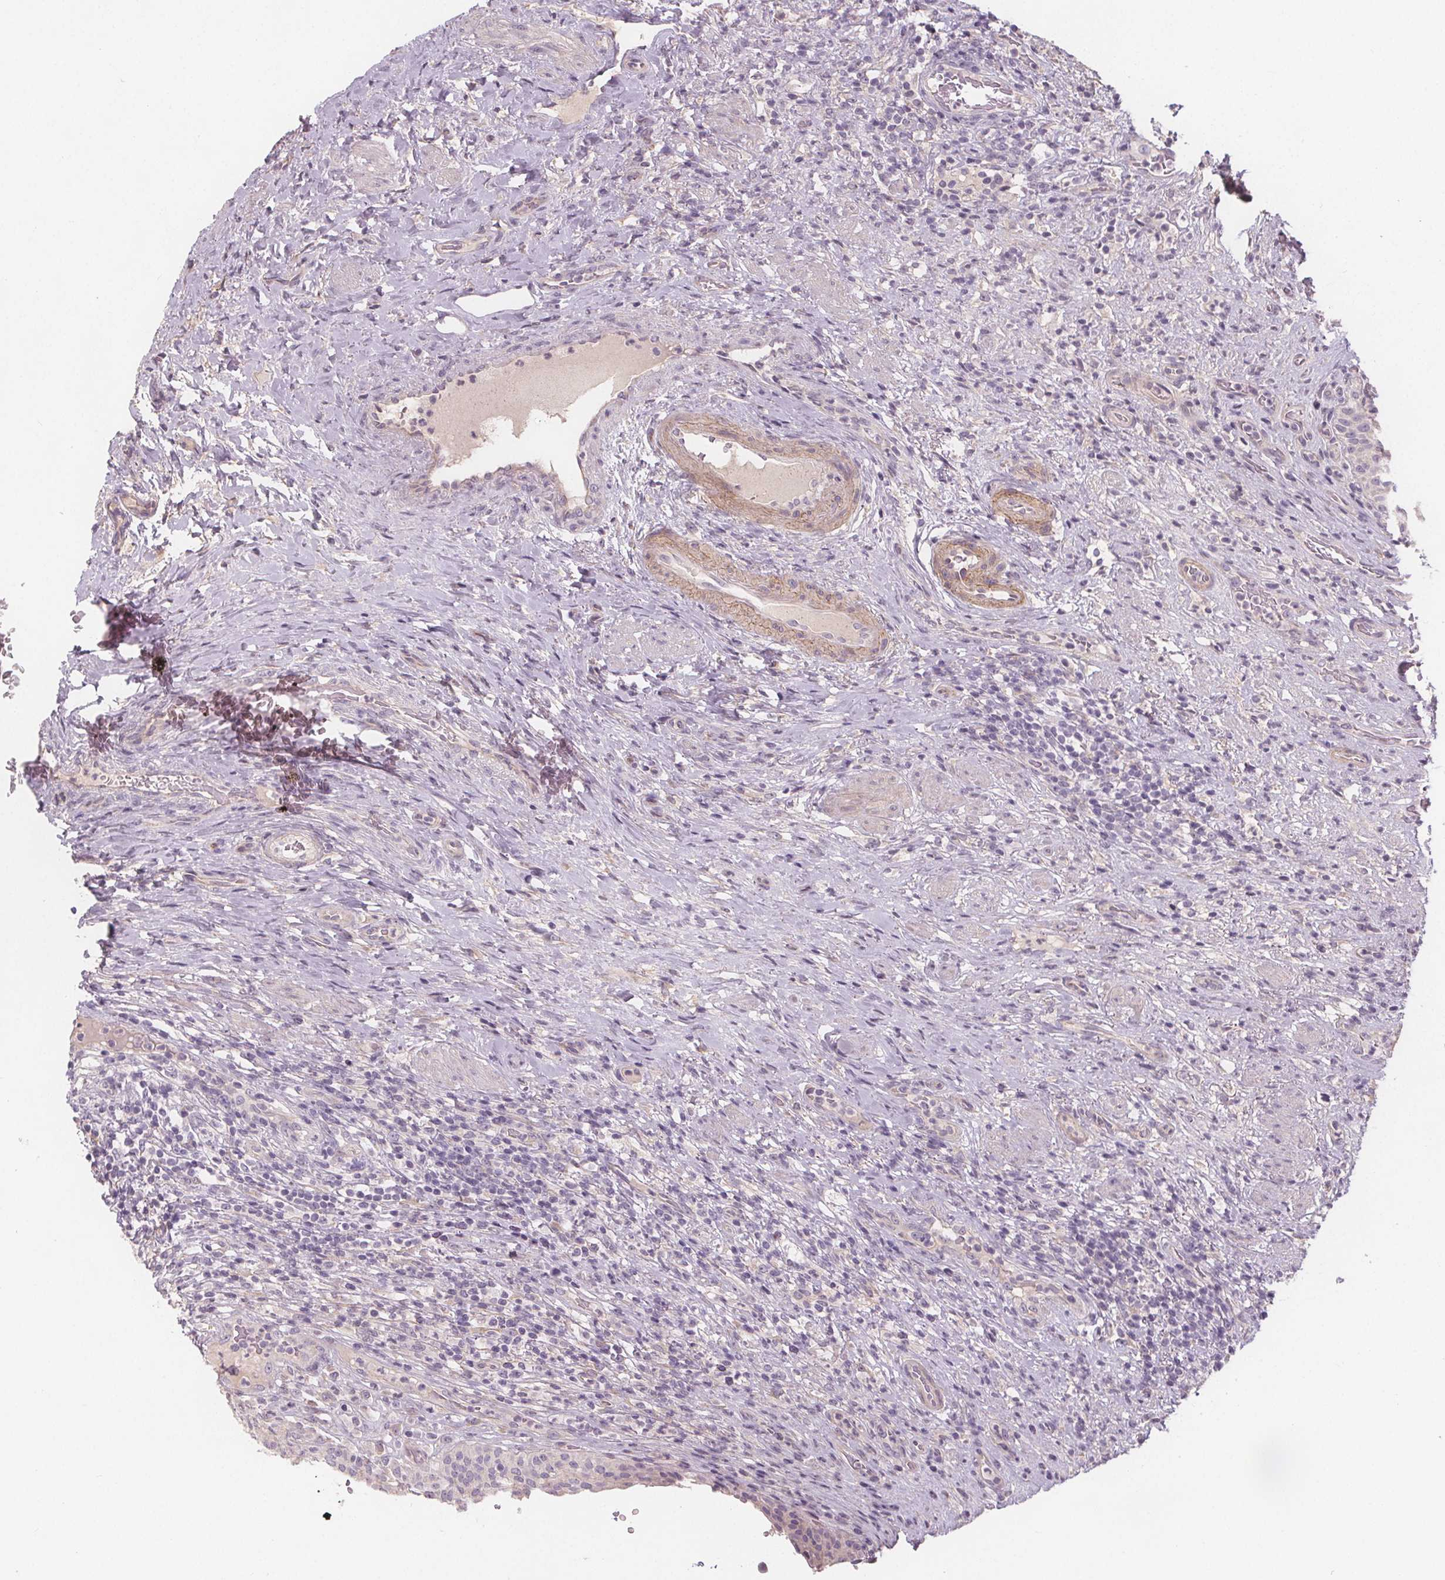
{"staining": {"intensity": "weak", "quantity": "<25%", "location": "cytoplasmic/membranous"}, "tissue": "urinary bladder", "cell_type": "Urothelial cells", "image_type": "normal", "snomed": [{"axis": "morphology", "description": "Normal tissue, NOS"}, {"axis": "topography", "description": "Urinary bladder"}, {"axis": "topography", "description": "Peripheral nerve tissue"}], "caption": "IHC of unremarkable urinary bladder displays no expression in urothelial cells. (DAB (3,3'-diaminobenzidine) immunohistochemistry (IHC) visualized using brightfield microscopy, high magnification).", "gene": "VNN1", "patient": {"sex": "male", "age": 66}}